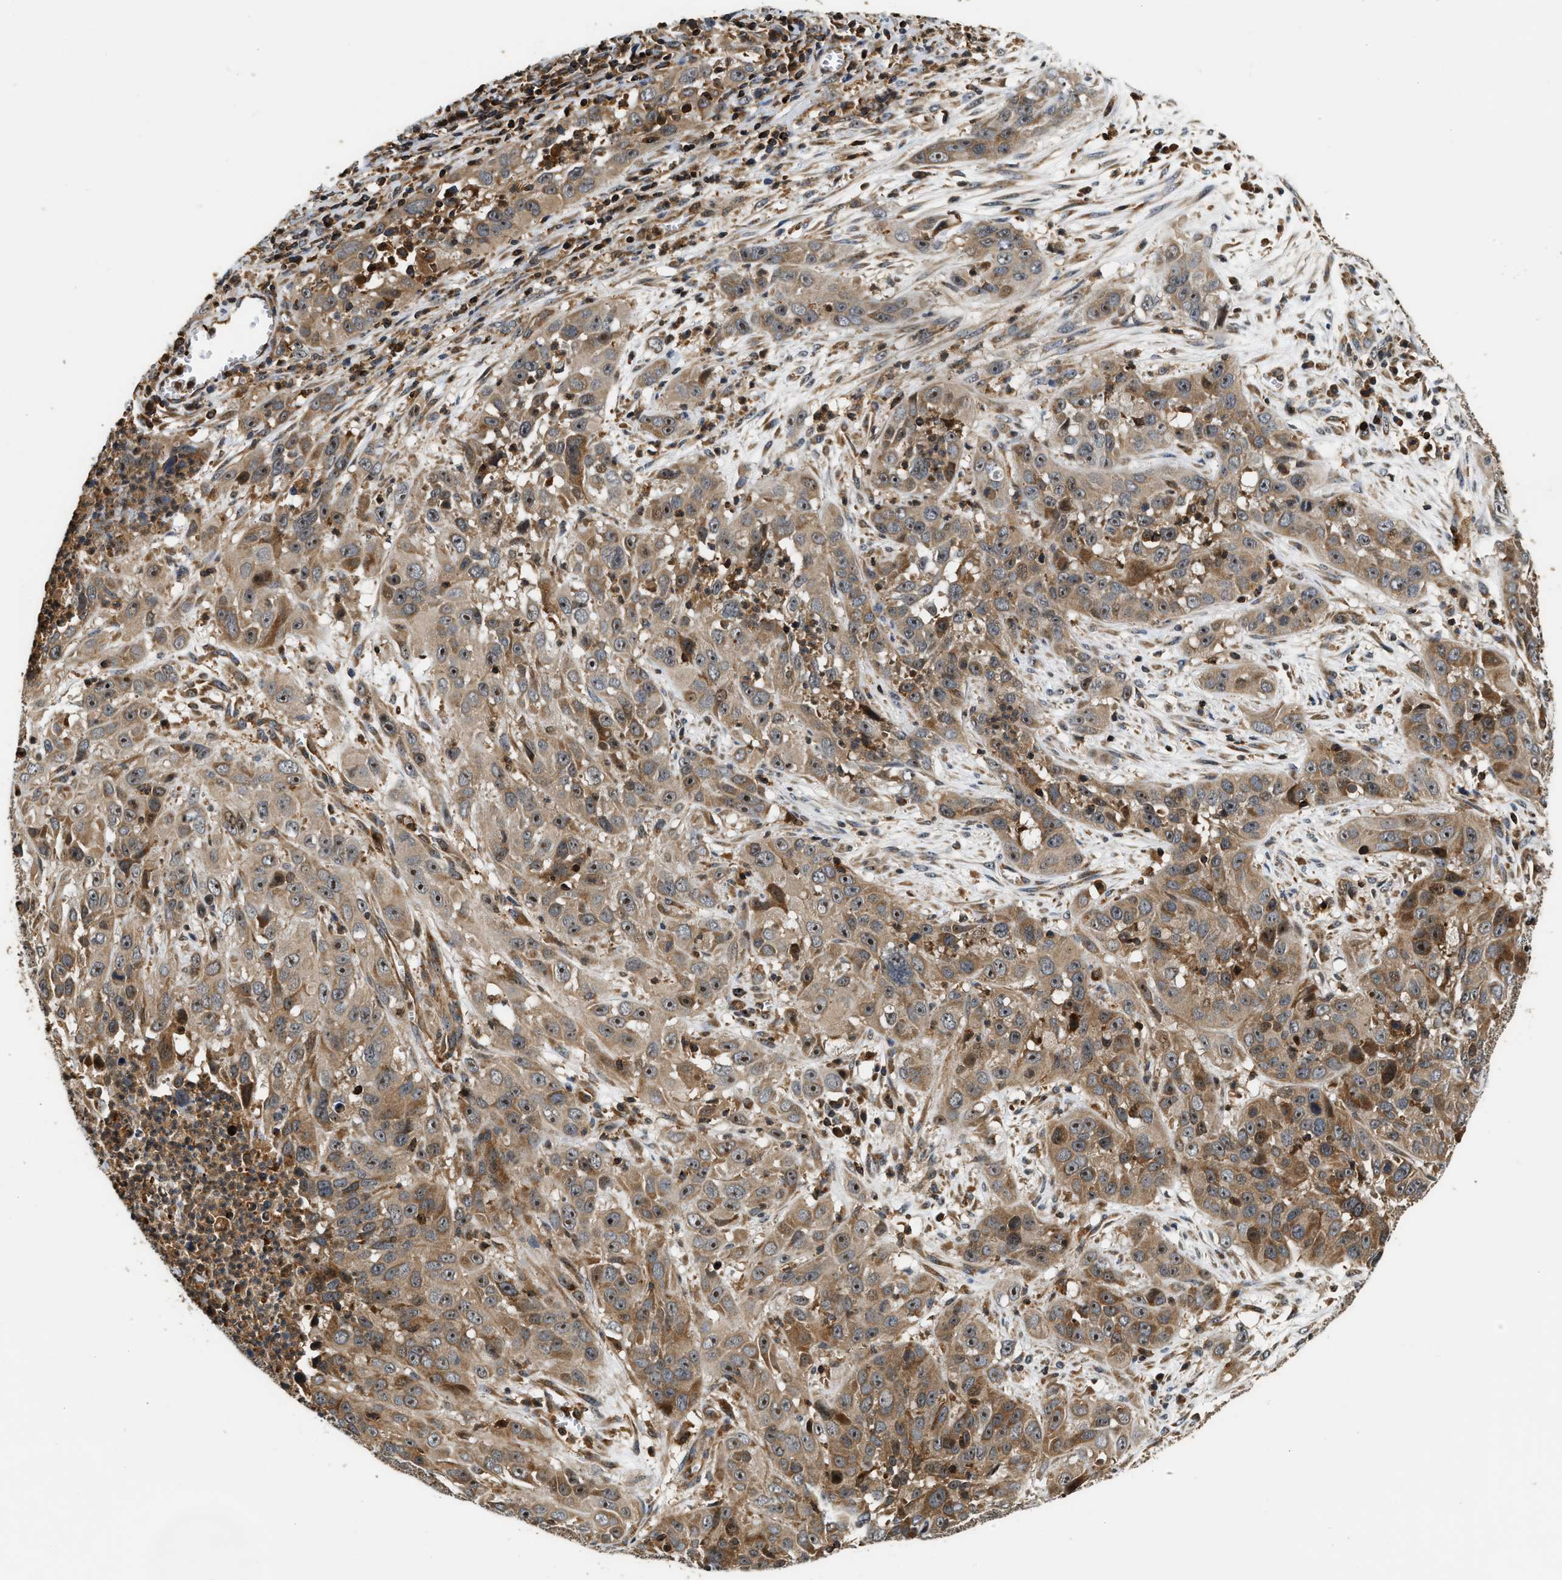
{"staining": {"intensity": "moderate", "quantity": ">75%", "location": "cytoplasmic/membranous"}, "tissue": "cervical cancer", "cell_type": "Tumor cells", "image_type": "cancer", "snomed": [{"axis": "morphology", "description": "Squamous cell carcinoma, NOS"}, {"axis": "topography", "description": "Cervix"}], "caption": "The immunohistochemical stain shows moderate cytoplasmic/membranous expression in tumor cells of squamous cell carcinoma (cervical) tissue.", "gene": "SNX5", "patient": {"sex": "female", "age": 32}}